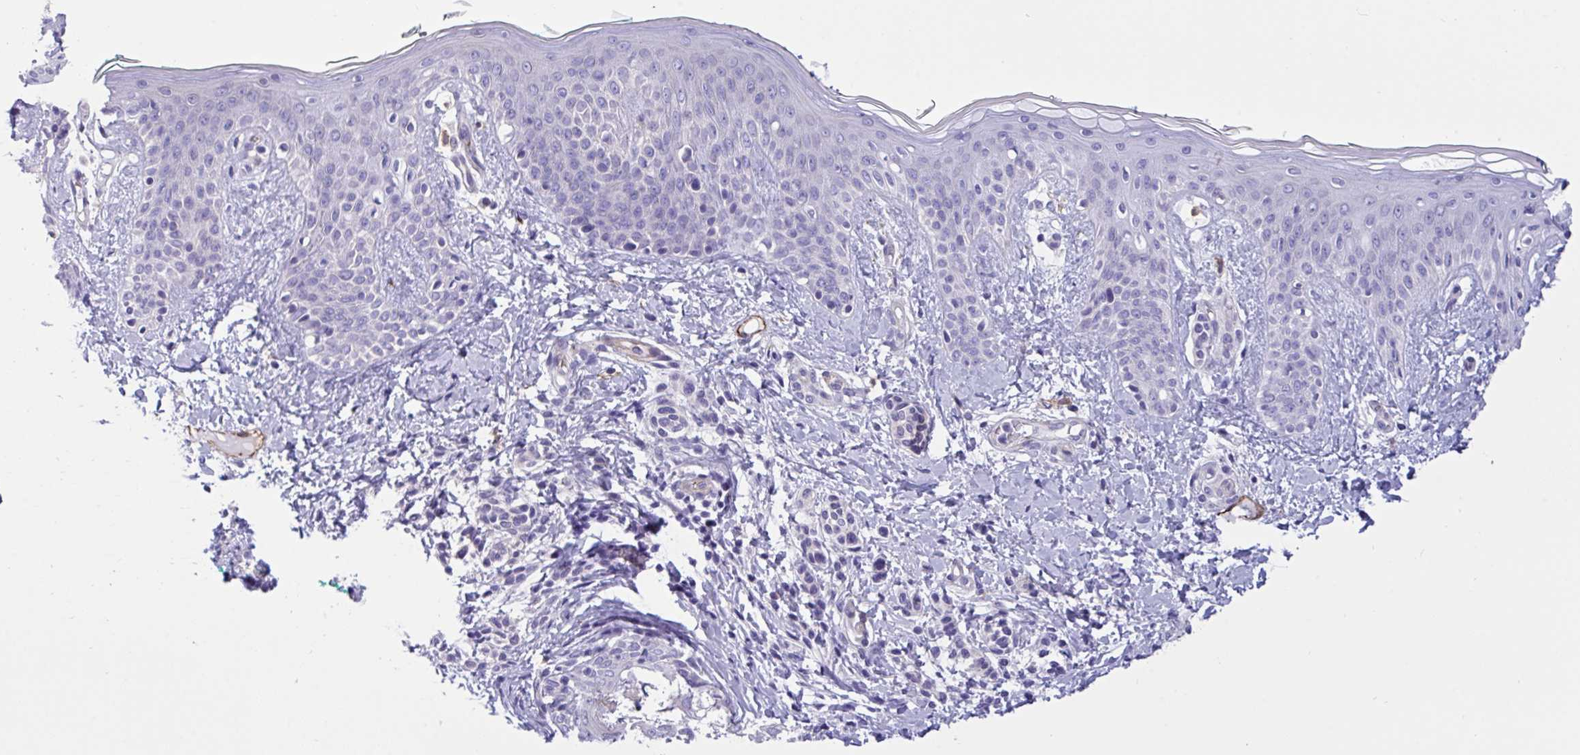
{"staining": {"intensity": "negative", "quantity": "none", "location": "none"}, "tissue": "skin", "cell_type": "Fibroblasts", "image_type": "normal", "snomed": [{"axis": "morphology", "description": "Normal tissue, NOS"}, {"axis": "topography", "description": "Skin"}], "caption": "IHC micrograph of unremarkable skin: human skin stained with DAB (3,3'-diaminobenzidine) shows no significant protein staining in fibroblasts.", "gene": "RPL22L1", "patient": {"sex": "male", "age": 16}}